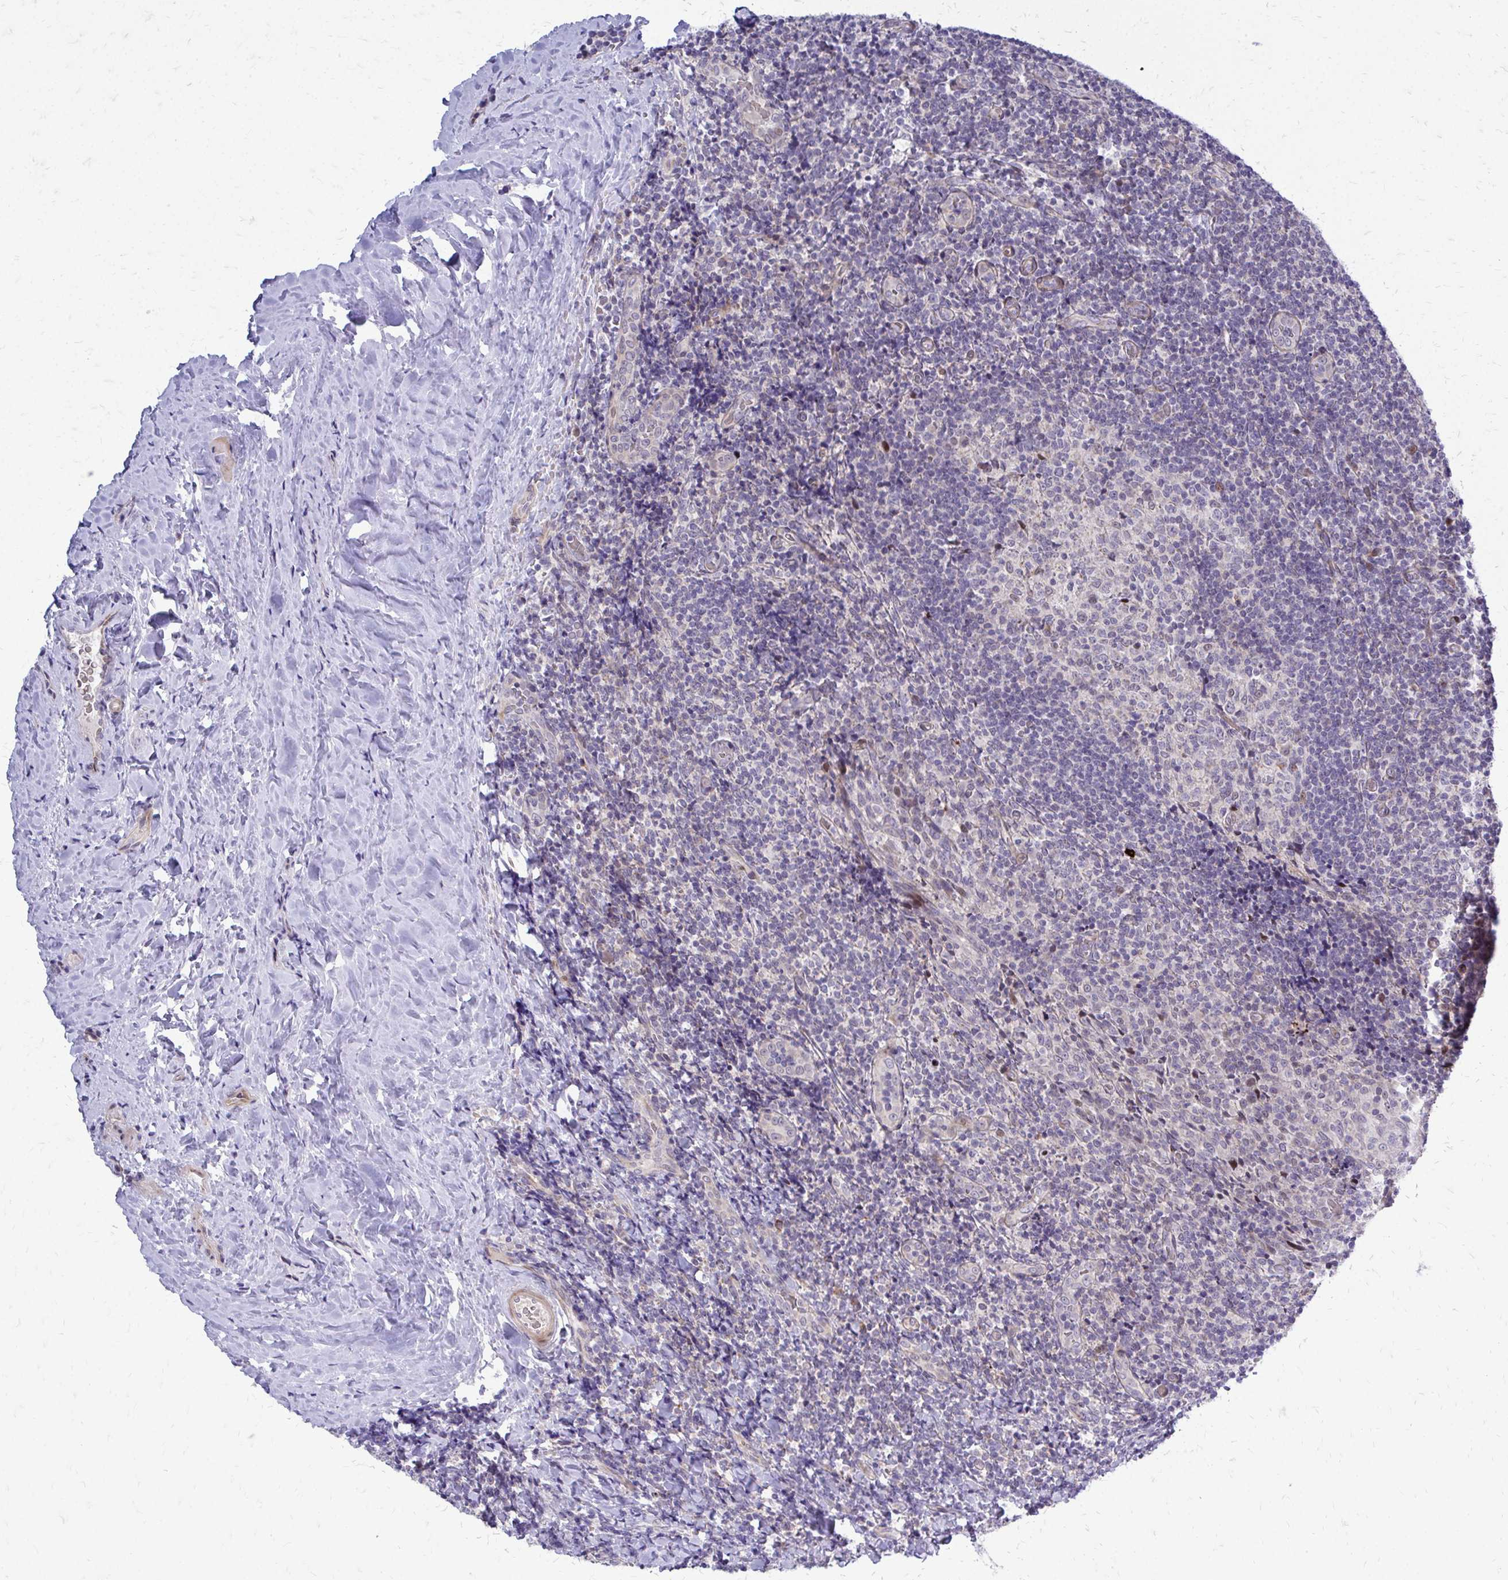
{"staining": {"intensity": "negative", "quantity": "none", "location": "none"}, "tissue": "tonsil", "cell_type": "Germinal center cells", "image_type": "normal", "snomed": [{"axis": "morphology", "description": "Normal tissue, NOS"}, {"axis": "topography", "description": "Tonsil"}], "caption": "This is an IHC photomicrograph of benign tonsil. There is no positivity in germinal center cells.", "gene": "PPDPFL", "patient": {"sex": "male", "age": 17}}